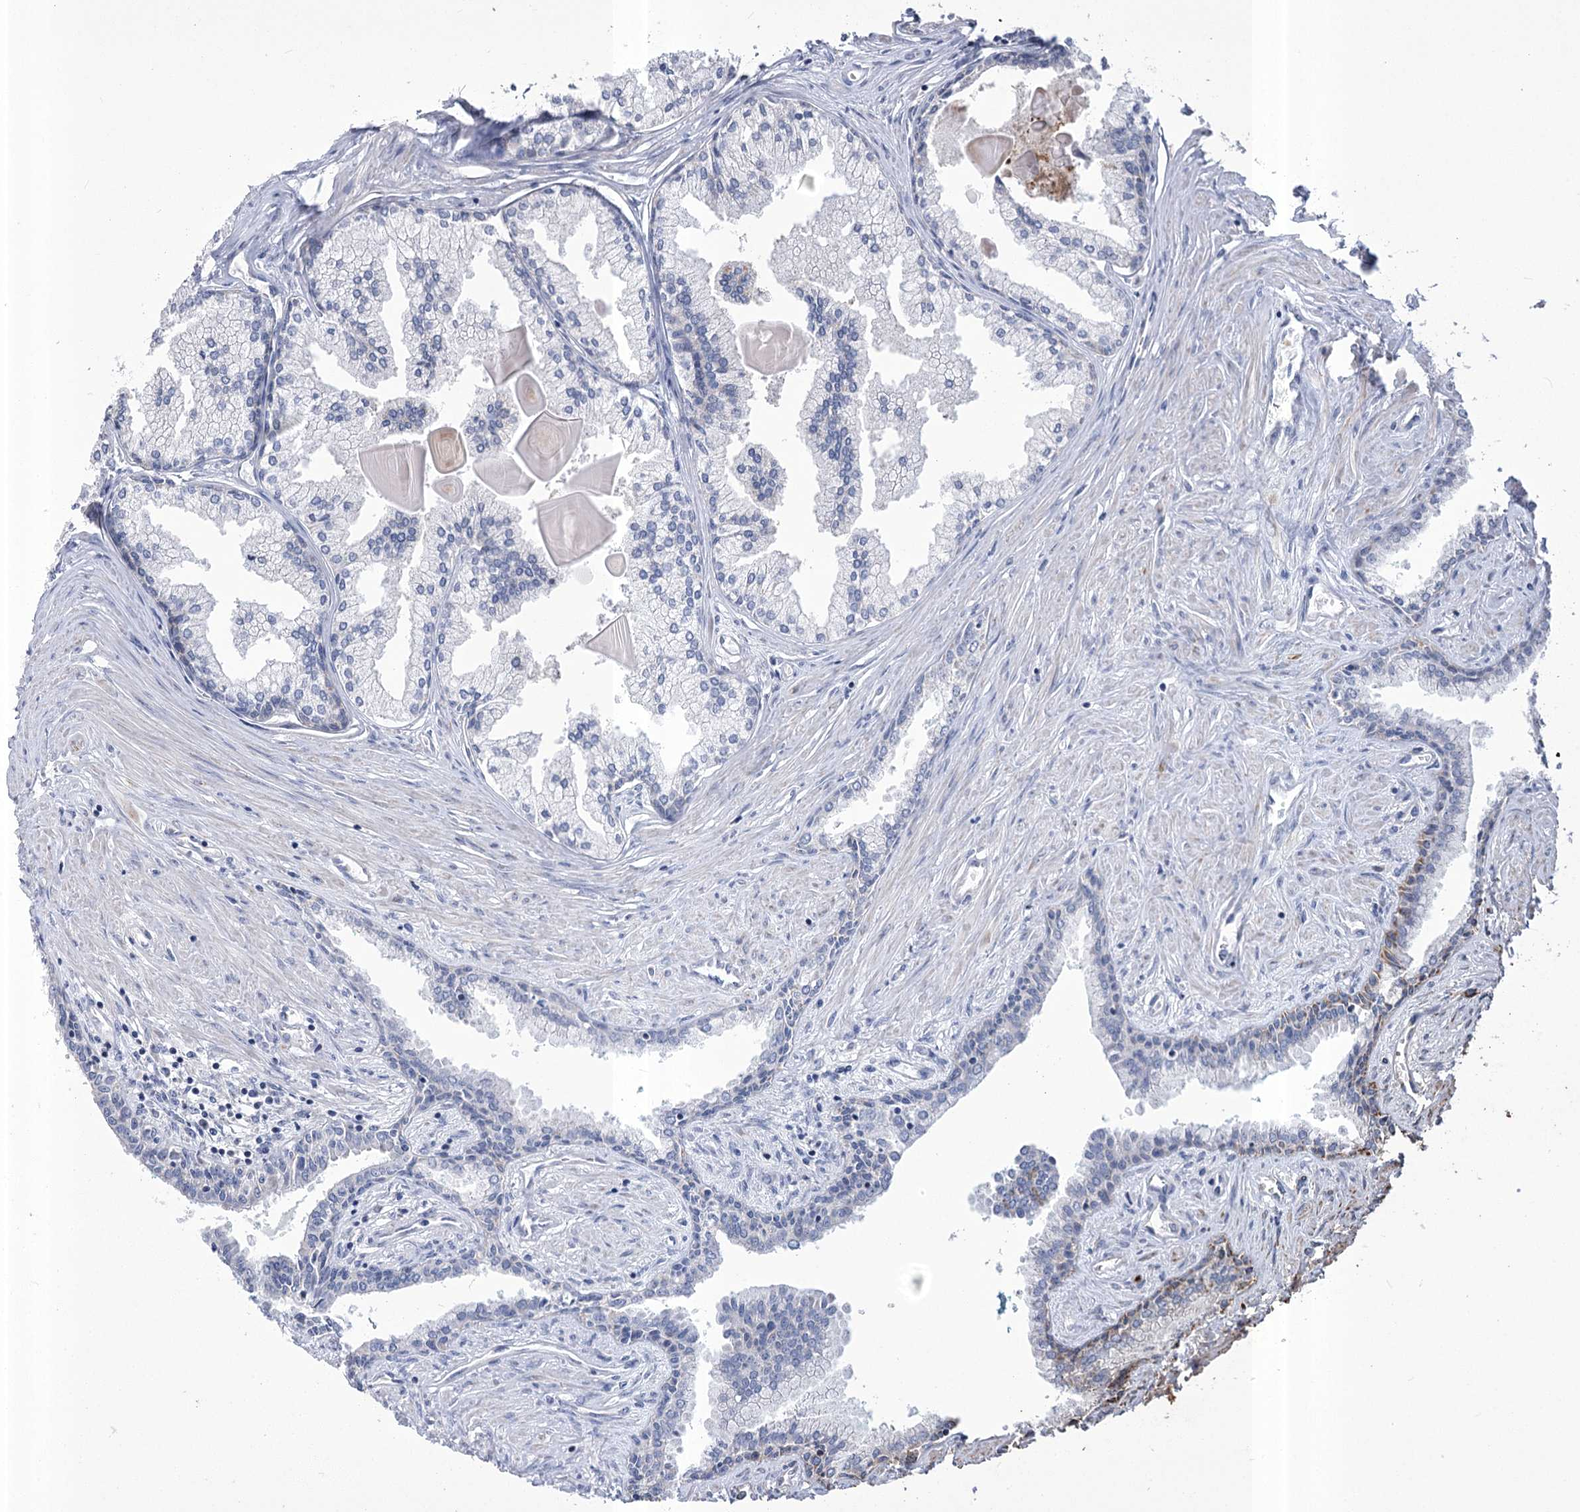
{"staining": {"intensity": "negative", "quantity": "none", "location": "none"}, "tissue": "prostate cancer", "cell_type": "Tumor cells", "image_type": "cancer", "snomed": [{"axis": "morphology", "description": "Adenocarcinoma, High grade"}, {"axis": "topography", "description": "Prostate"}], "caption": "High magnification brightfield microscopy of adenocarcinoma (high-grade) (prostate) stained with DAB (brown) and counterstained with hematoxylin (blue): tumor cells show no significant staining. Brightfield microscopy of immunohistochemistry stained with DAB (3,3'-diaminobenzidine) (brown) and hematoxylin (blue), captured at high magnification.", "gene": "PDHB", "patient": {"sex": "male", "age": 68}}